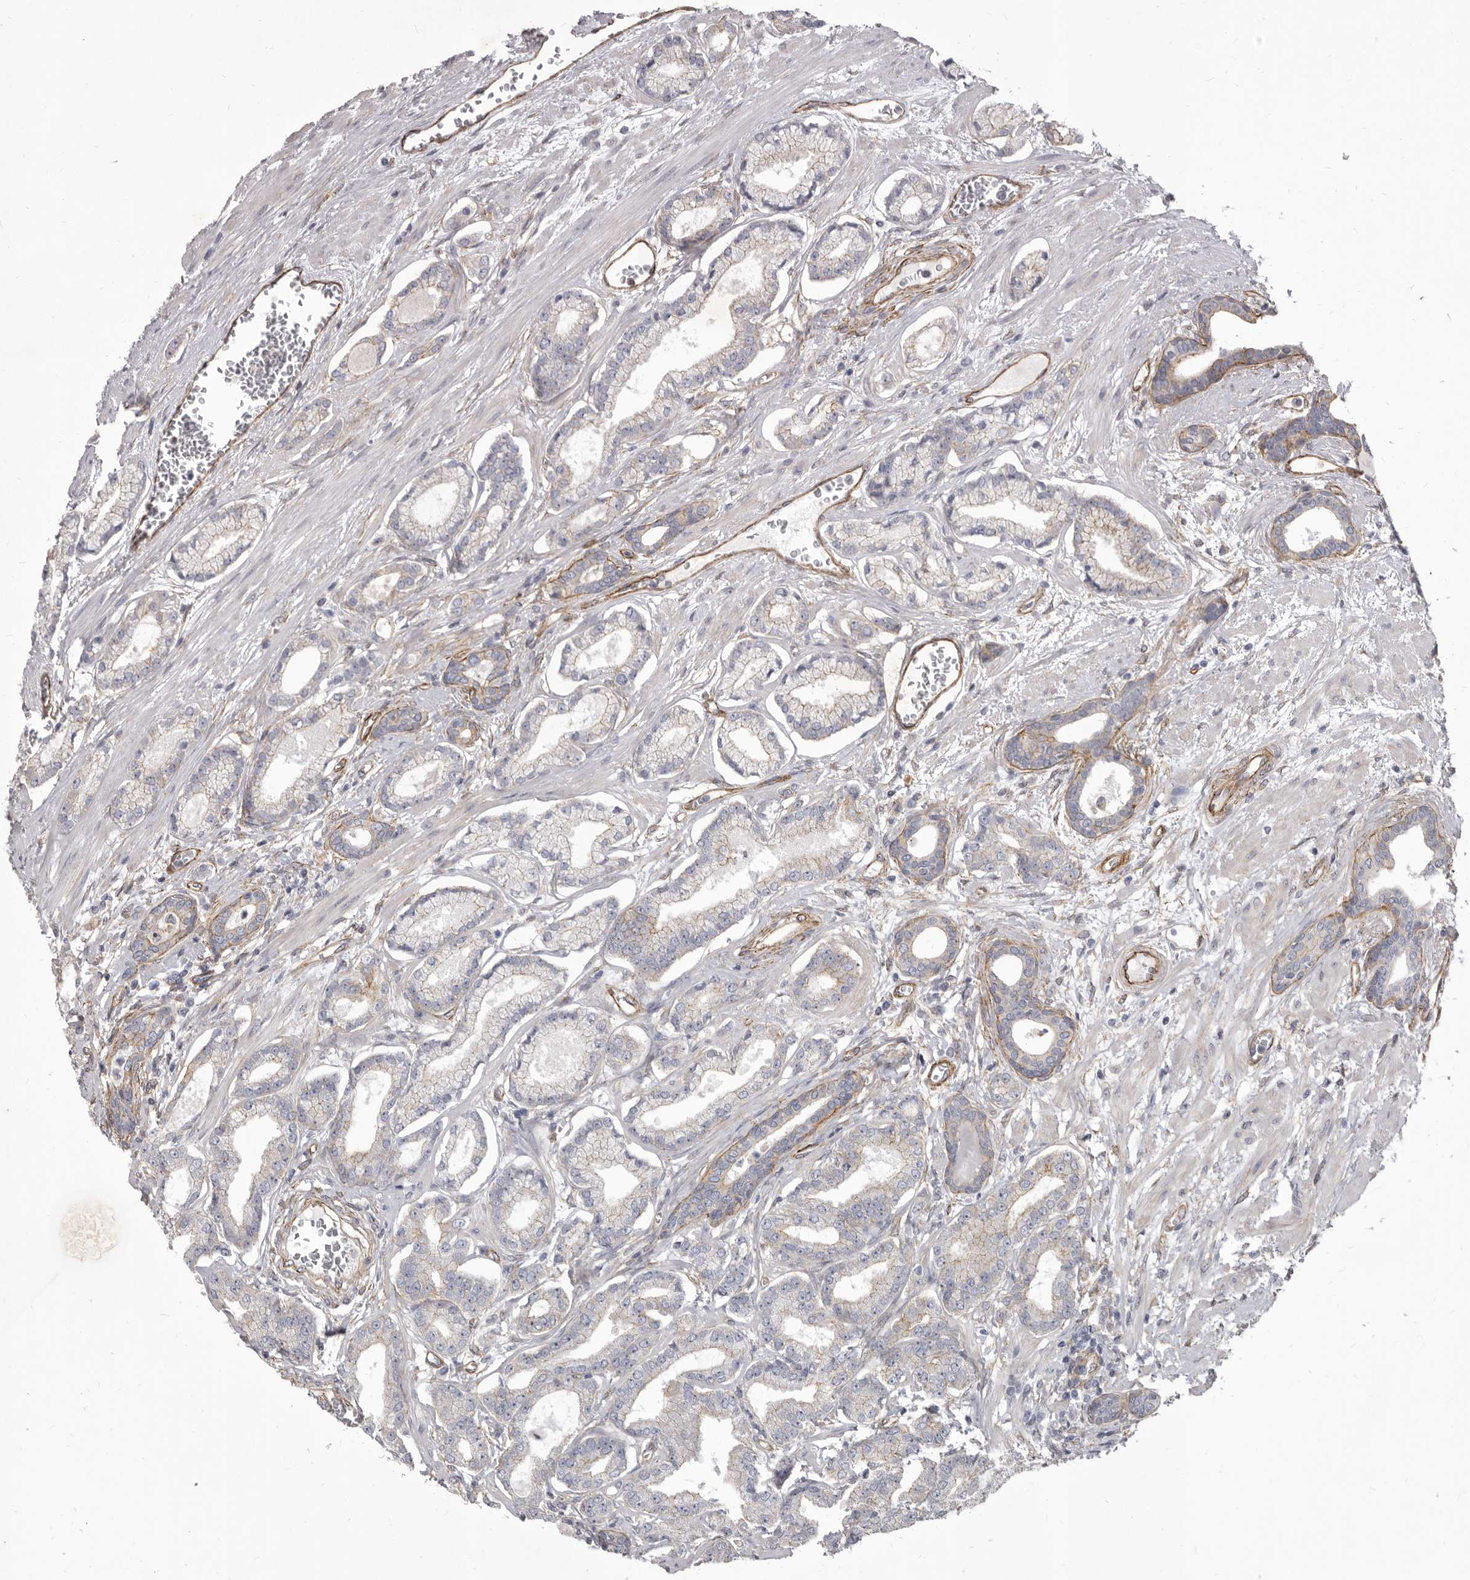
{"staining": {"intensity": "weak", "quantity": "<25%", "location": "cytoplasmic/membranous"}, "tissue": "prostate cancer", "cell_type": "Tumor cells", "image_type": "cancer", "snomed": [{"axis": "morphology", "description": "Adenocarcinoma, Low grade"}, {"axis": "topography", "description": "Prostate"}], "caption": "This is an immunohistochemistry photomicrograph of low-grade adenocarcinoma (prostate). There is no staining in tumor cells.", "gene": "P2RX6", "patient": {"sex": "male", "age": 60}}